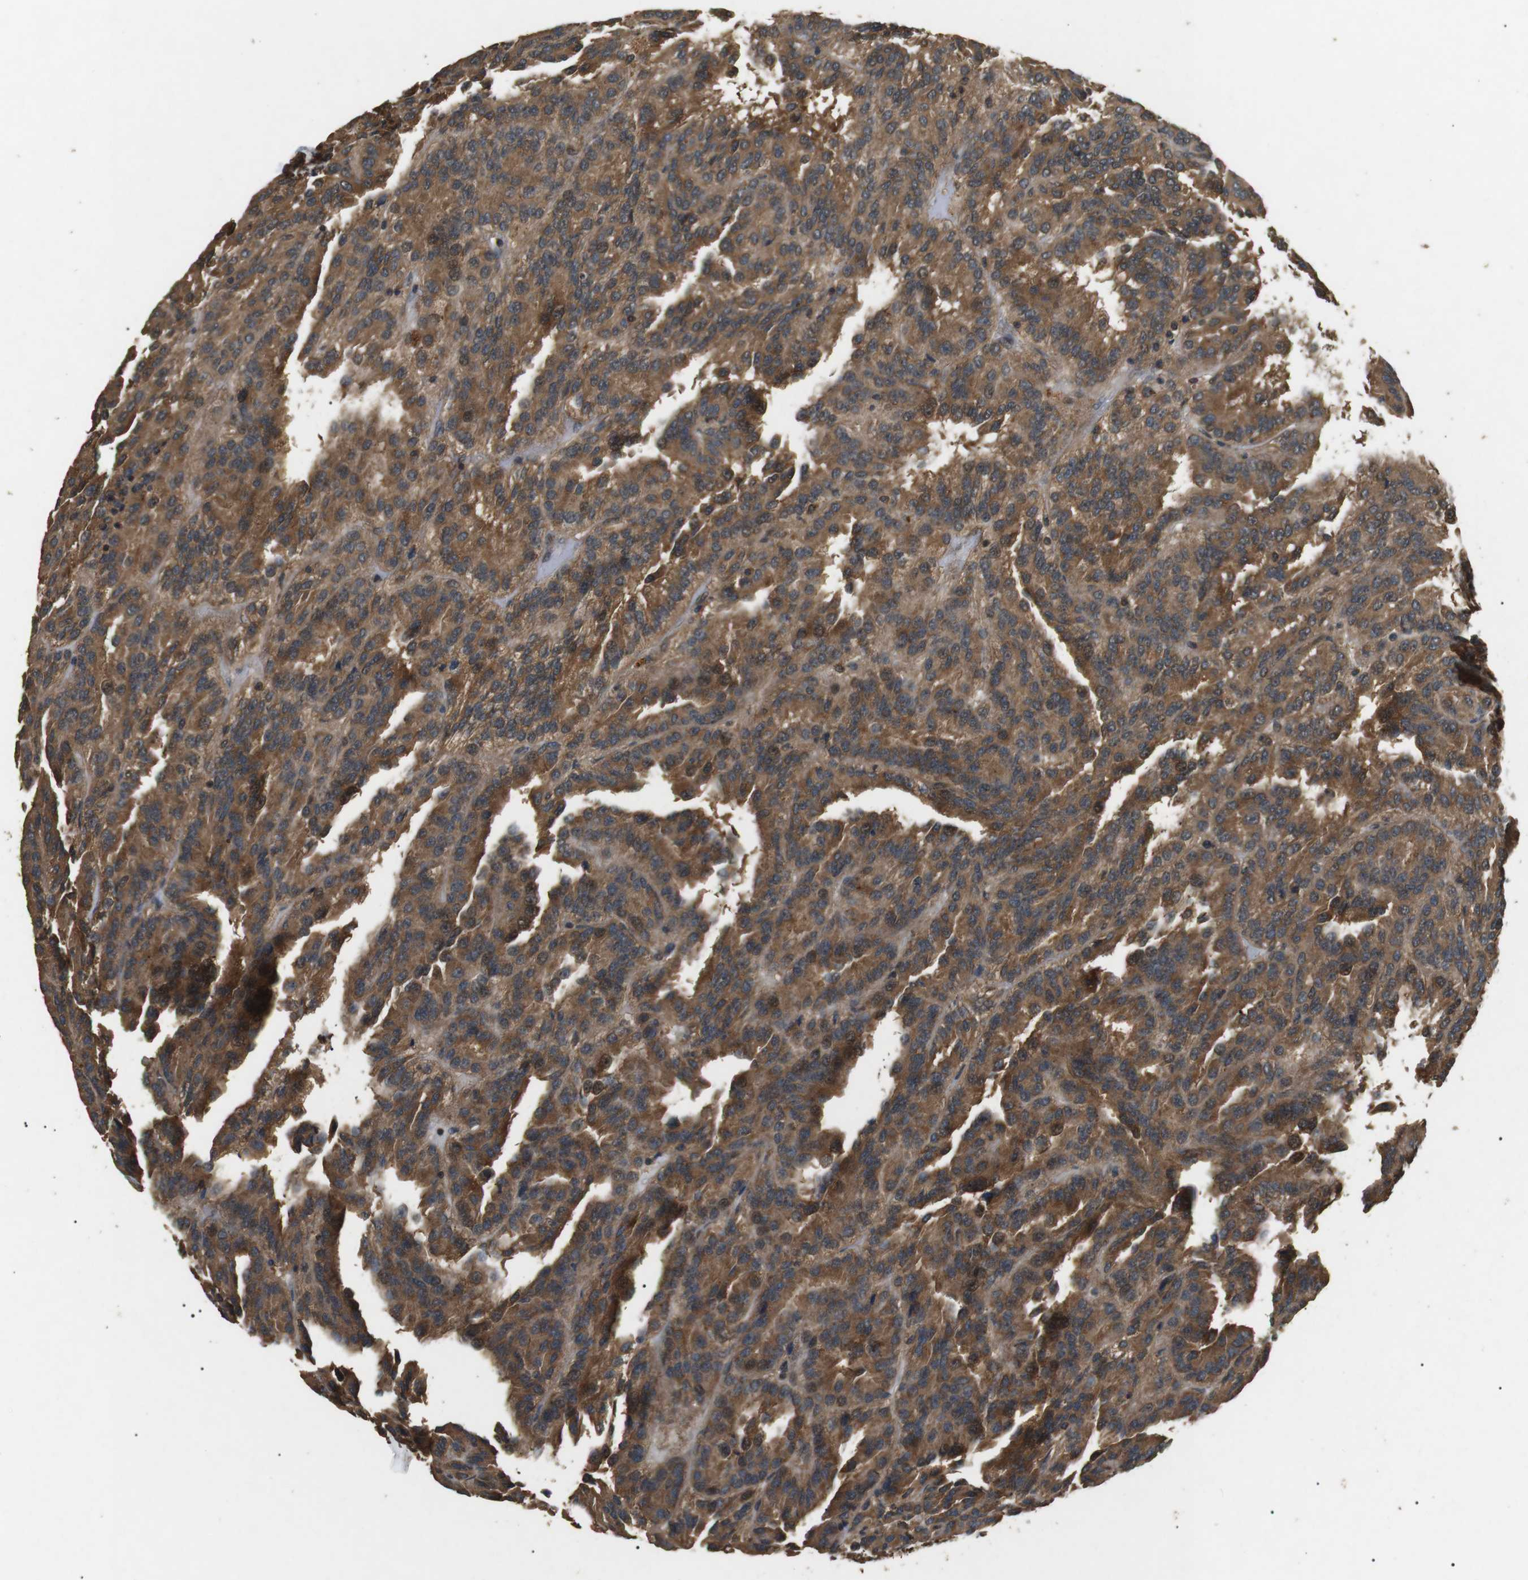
{"staining": {"intensity": "strong", "quantity": ">75%", "location": "cytoplasmic/membranous"}, "tissue": "renal cancer", "cell_type": "Tumor cells", "image_type": "cancer", "snomed": [{"axis": "morphology", "description": "Adenocarcinoma, NOS"}, {"axis": "topography", "description": "Kidney"}], "caption": "Immunohistochemistry of renal cancer (adenocarcinoma) exhibits high levels of strong cytoplasmic/membranous positivity in approximately >75% of tumor cells.", "gene": "TBC1D15", "patient": {"sex": "male", "age": 46}}